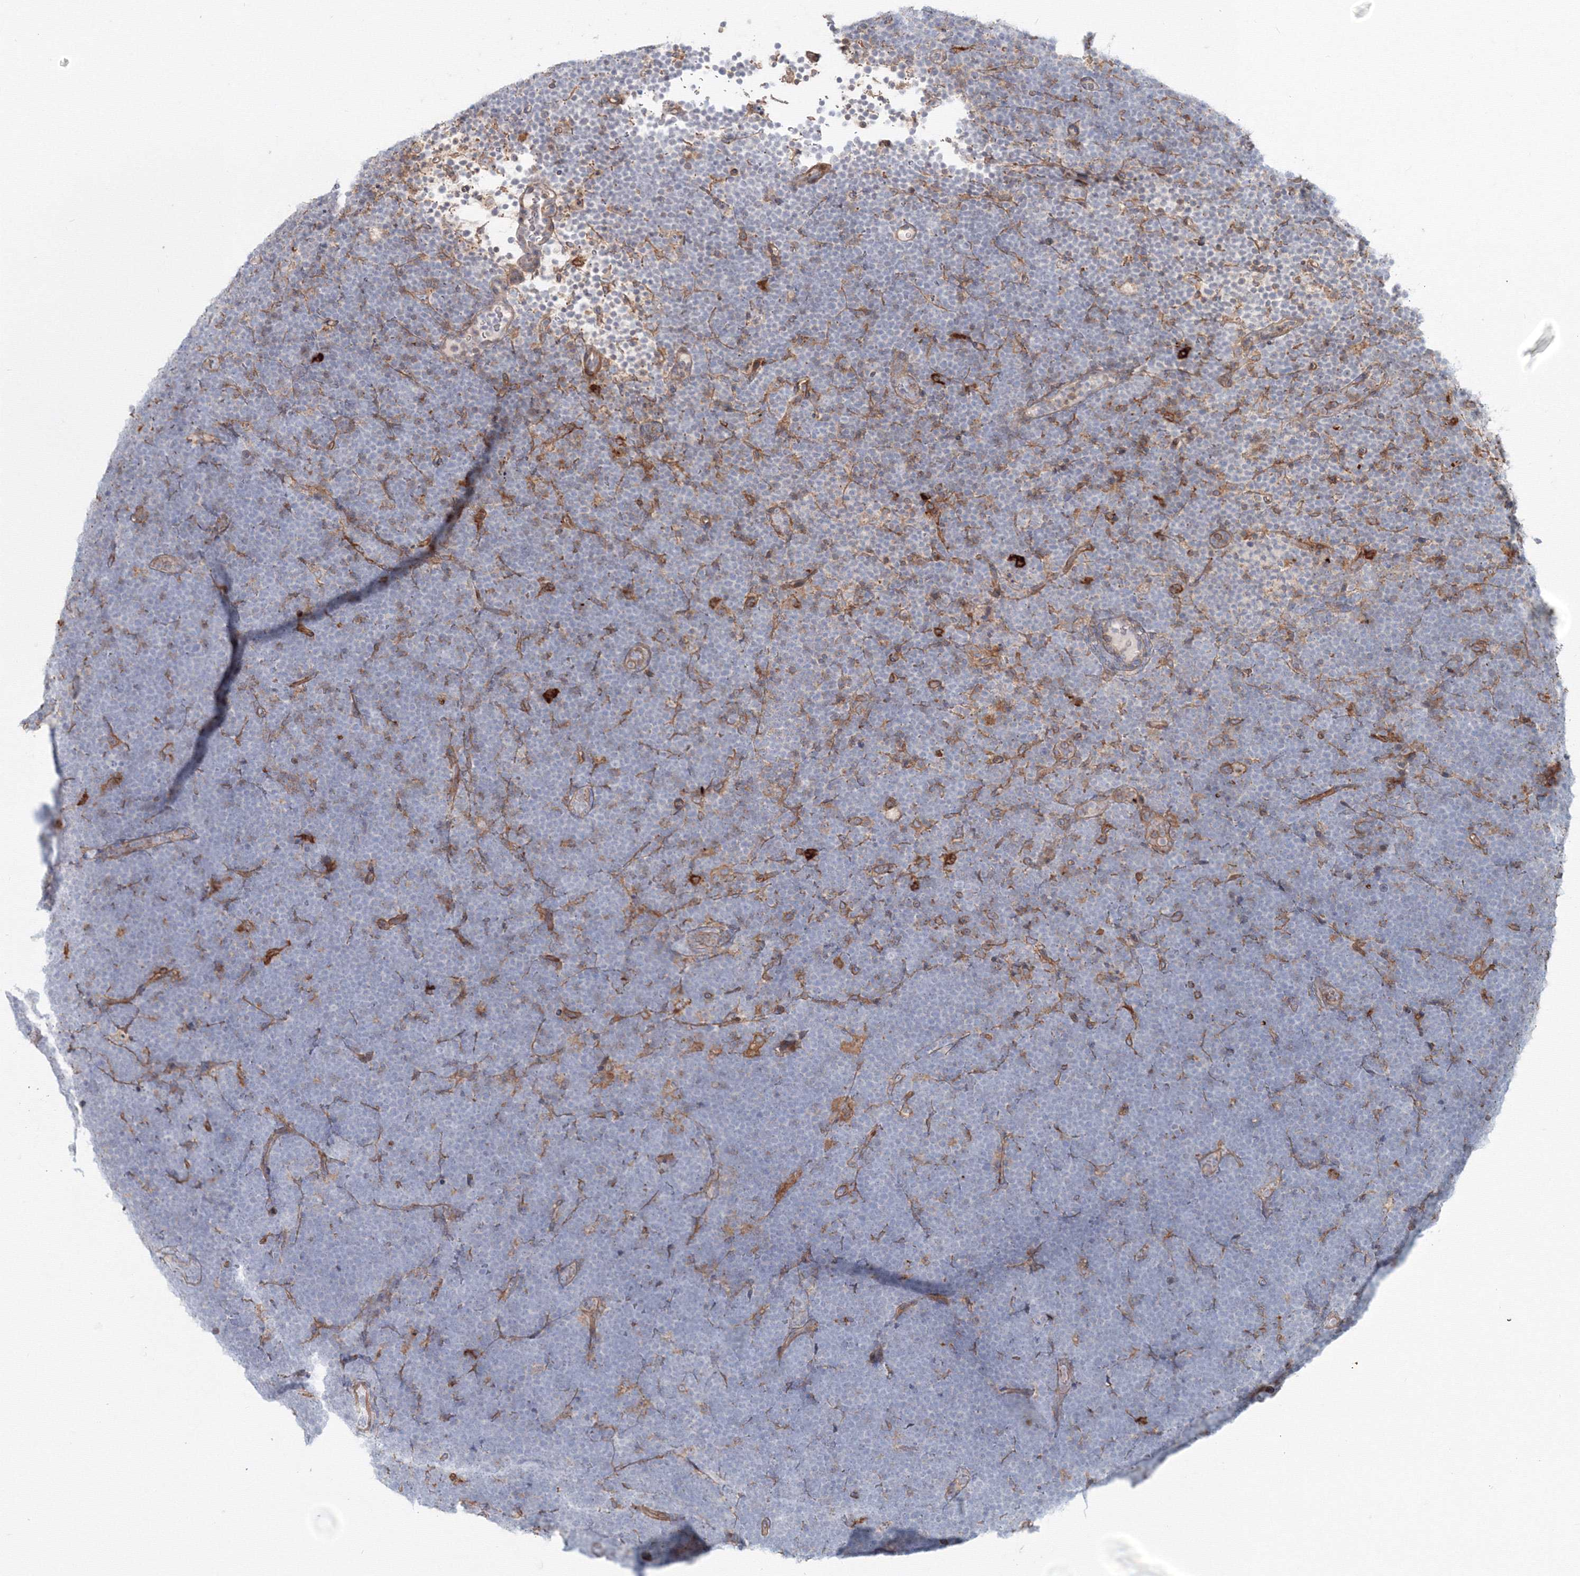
{"staining": {"intensity": "negative", "quantity": "none", "location": "none"}, "tissue": "lymphoma", "cell_type": "Tumor cells", "image_type": "cancer", "snomed": [{"axis": "morphology", "description": "Malignant lymphoma, non-Hodgkin's type, High grade"}, {"axis": "topography", "description": "Lymph node"}], "caption": "Tumor cells are negative for protein expression in human lymphoma.", "gene": "SH3PXD2A", "patient": {"sex": "male", "age": 13}}